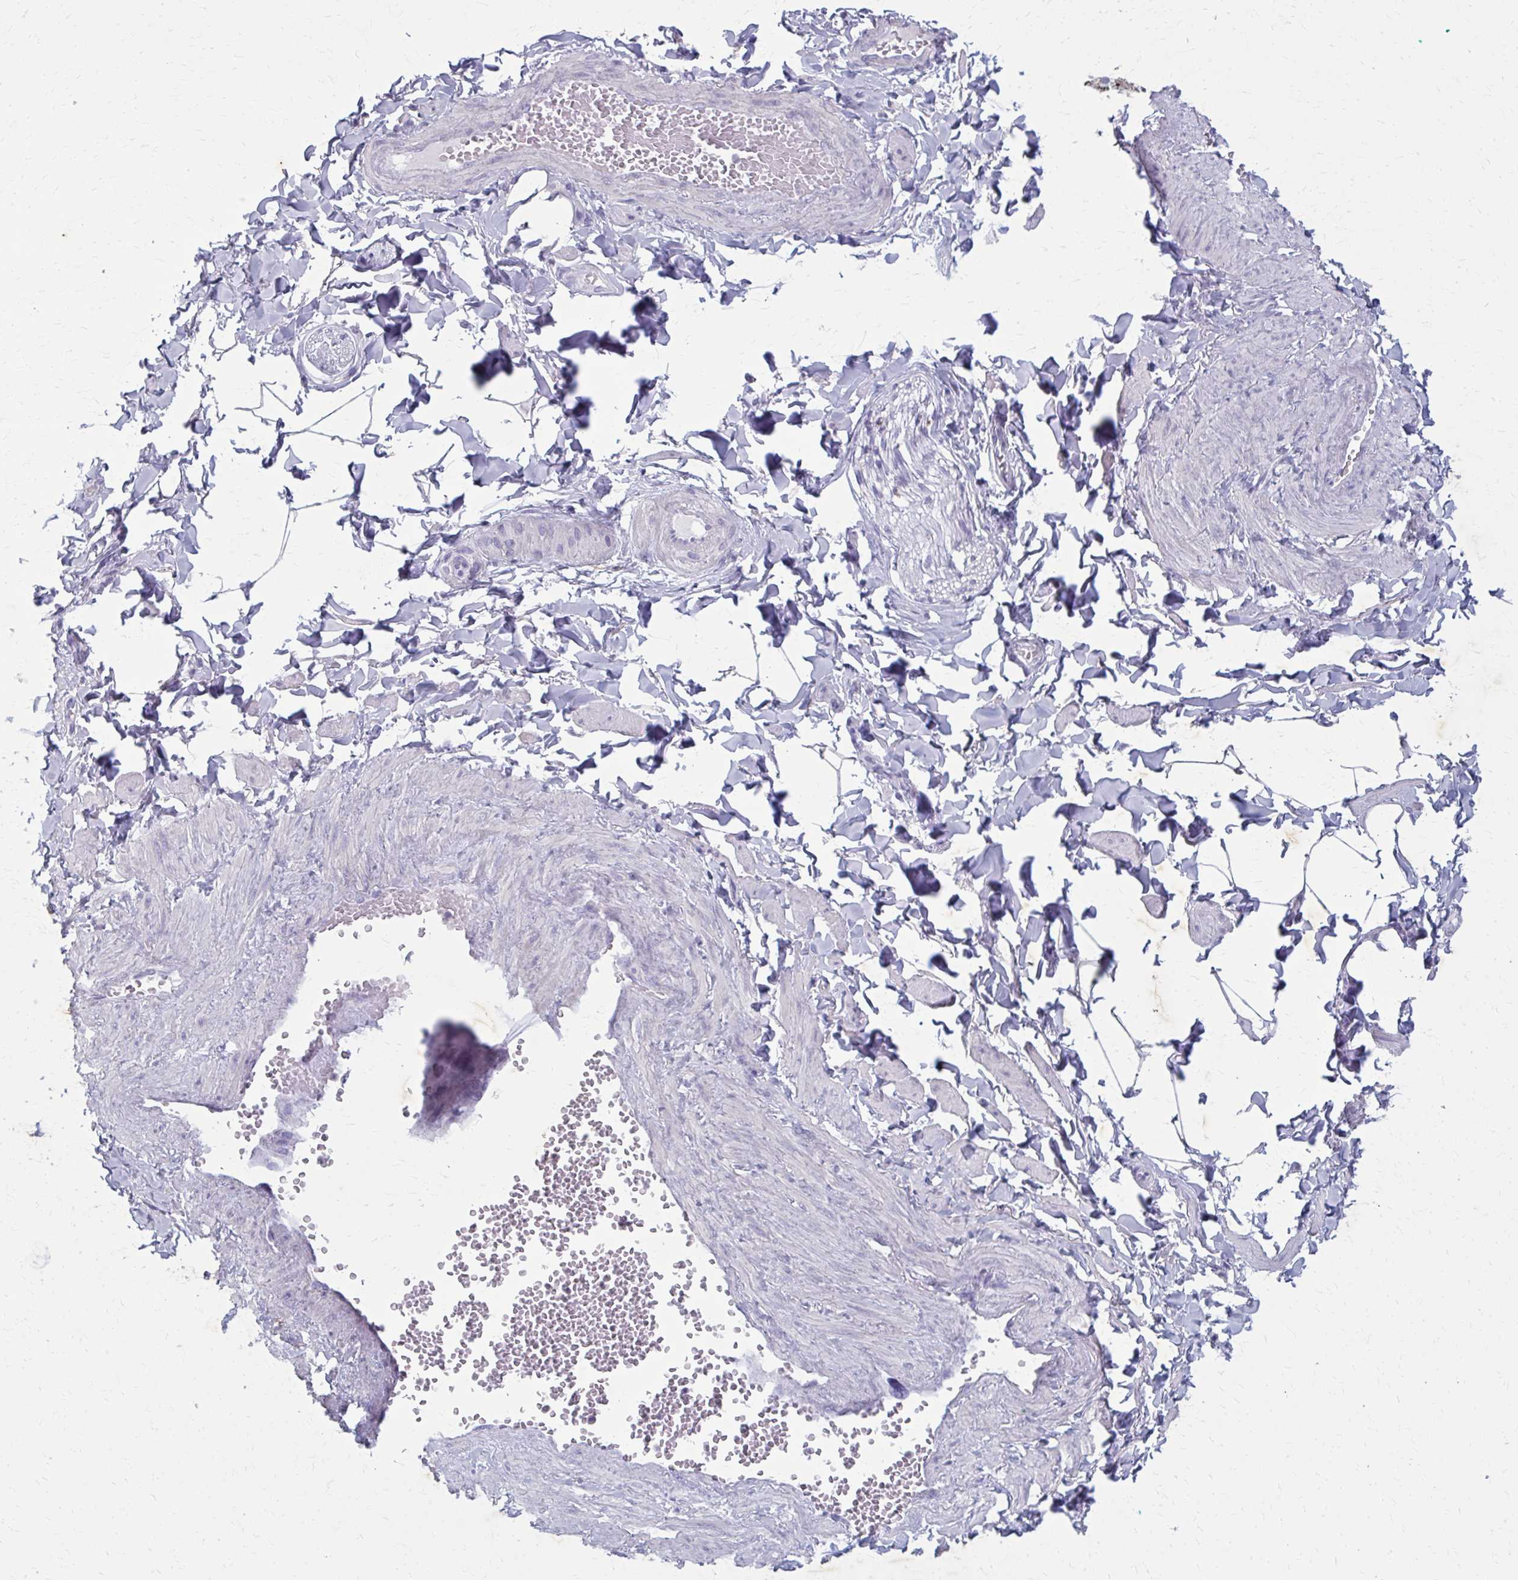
{"staining": {"intensity": "negative", "quantity": "none", "location": "none"}, "tissue": "adipose tissue", "cell_type": "Adipocytes", "image_type": "normal", "snomed": [{"axis": "morphology", "description": "Normal tissue, NOS"}, {"axis": "topography", "description": "Epididymis"}, {"axis": "topography", "description": "Peripheral nerve tissue"}], "caption": "An immunohistochemistry (IHC) image of benign adipose tissue is shown. There is no staining in adipocytes of adipose tissue.", "gene": "CARD9", "patient": {"sex": "male", "age": 32}}